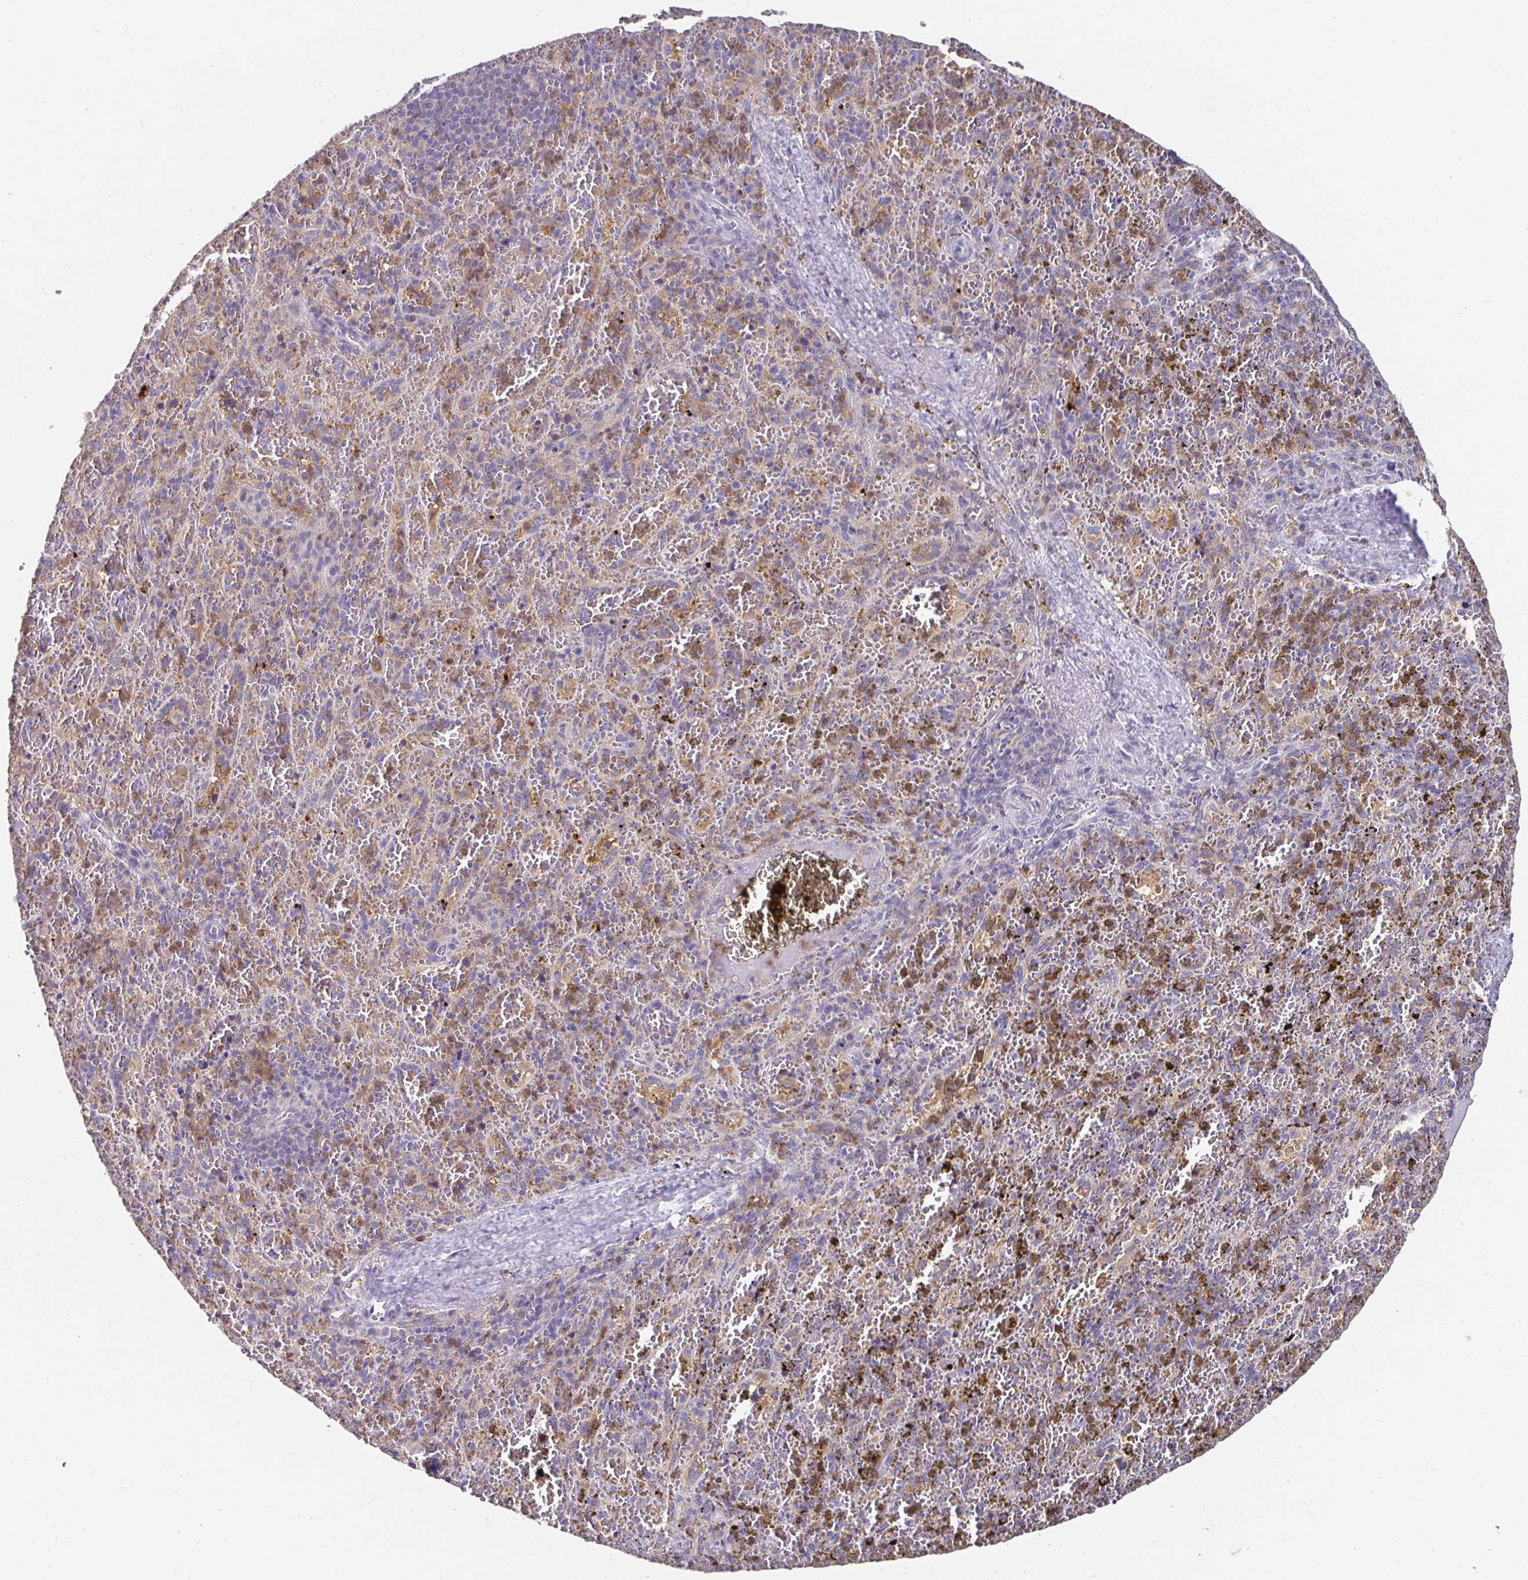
{"staining": {"intensity": "moderate", "quantity": "25%-75%", "location": "cytoplasmic/membranous"}, "tissue": "spleen", "cell_type": "Cells in red pulp", "image_type": "normal", "snomed": [{"axis": "morphology", "description": "Normal tissue, NOS"}, {"axis": "topography", "description": "Spleen"}], "caption": "DAB immunohistochemical staining of unremarkable spleen shows moderate cytoplasmic/membranous protein positivity in approximately 25%-75% of cells in red pulp.", "gene": "GK2", "patient": {"sex": "female", "age": 50}}